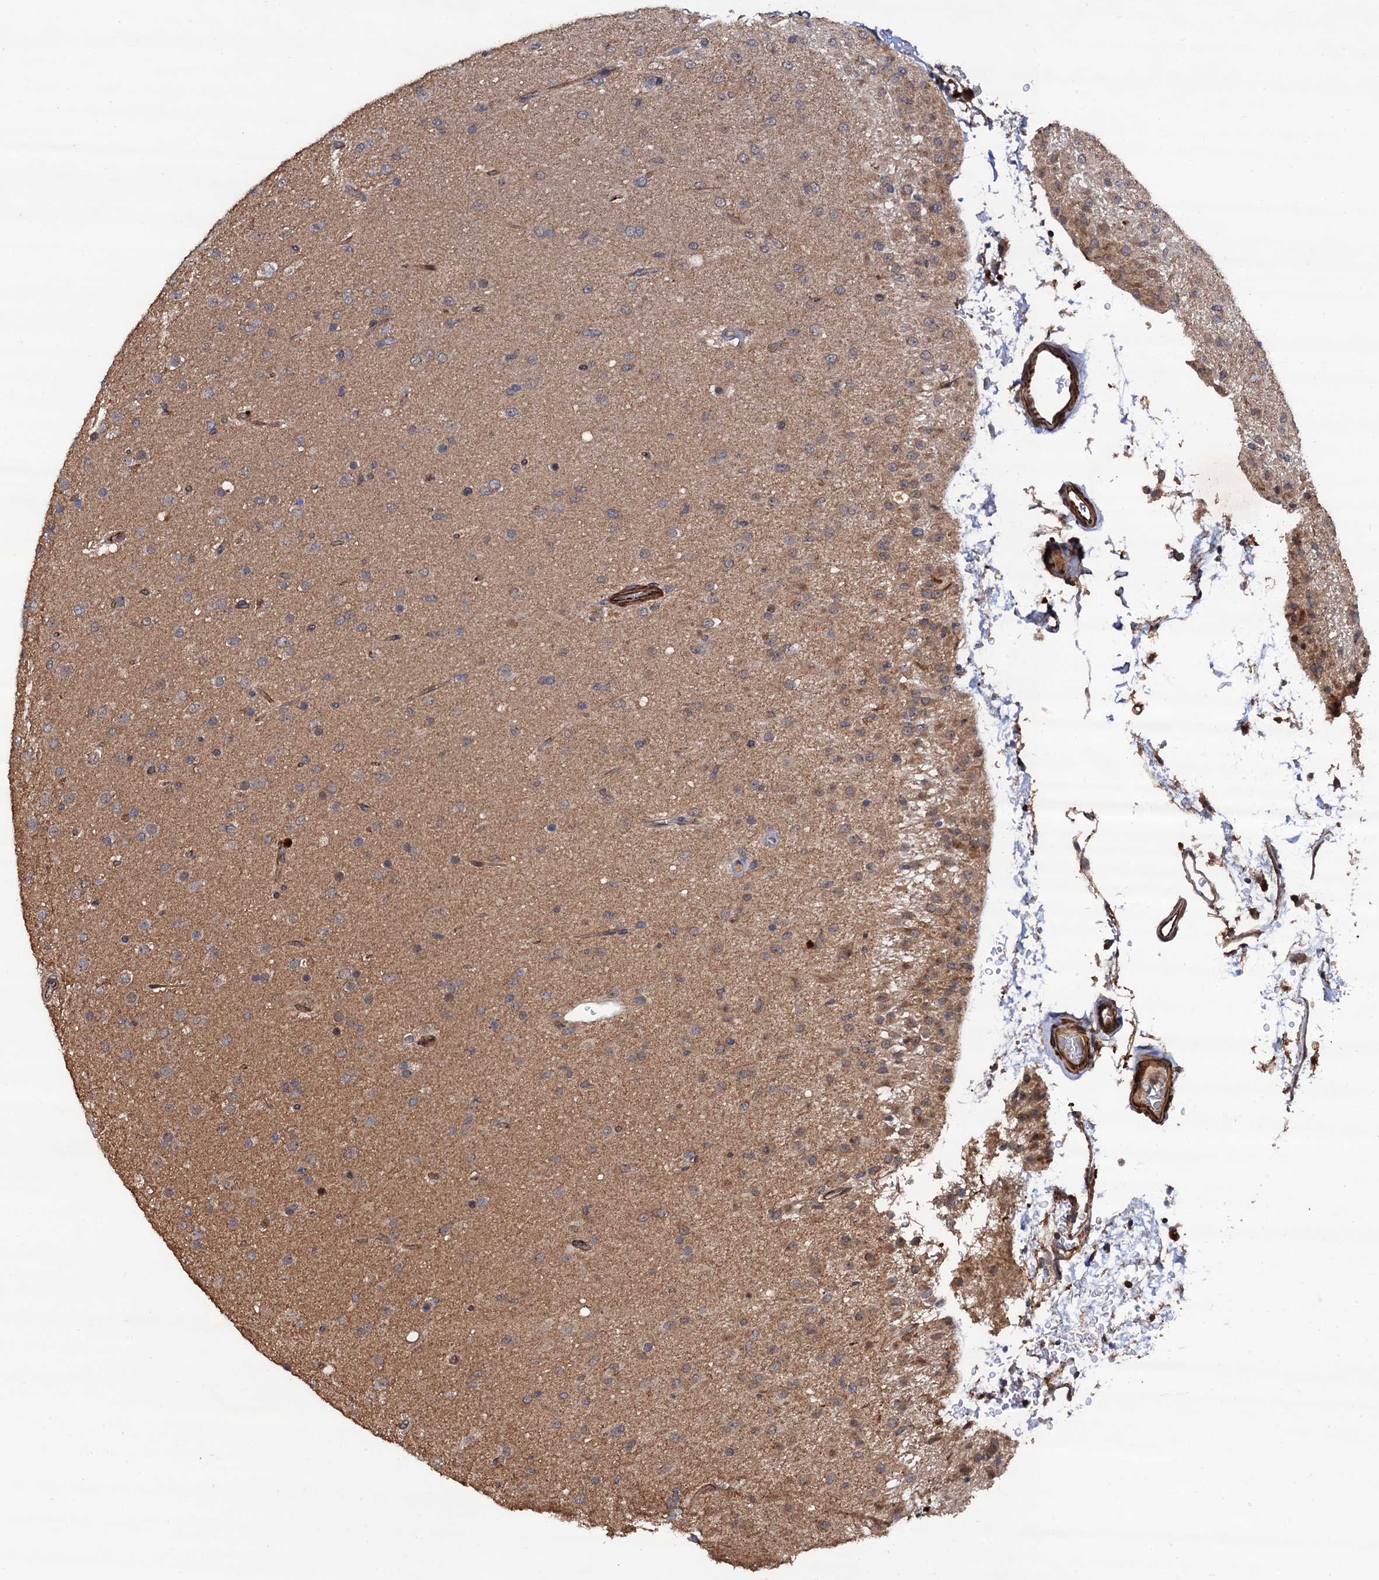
{"staining": {"intensity": "weak", "quantity": ">75%", "location": "cytoplasmic/membranous"}, "tissue": "glioma", "cell_type": "Tumor cells", "image_type": "cancer", "snomed": [{"axis": "morphology", "description": "Glioma, malignant, Low grade"}, {"axis": "topography", "description": "Brain"}], "caption": "Immunohistochemistry image of malignant glioma (low-grade) stained for a protein (brown), which shows low levels of weak cytoplasmic/membranous positivity in approximately >75% of tumor cells.", "gene": "FSIP1", "patient": {"sex": "male", "age": 65}}